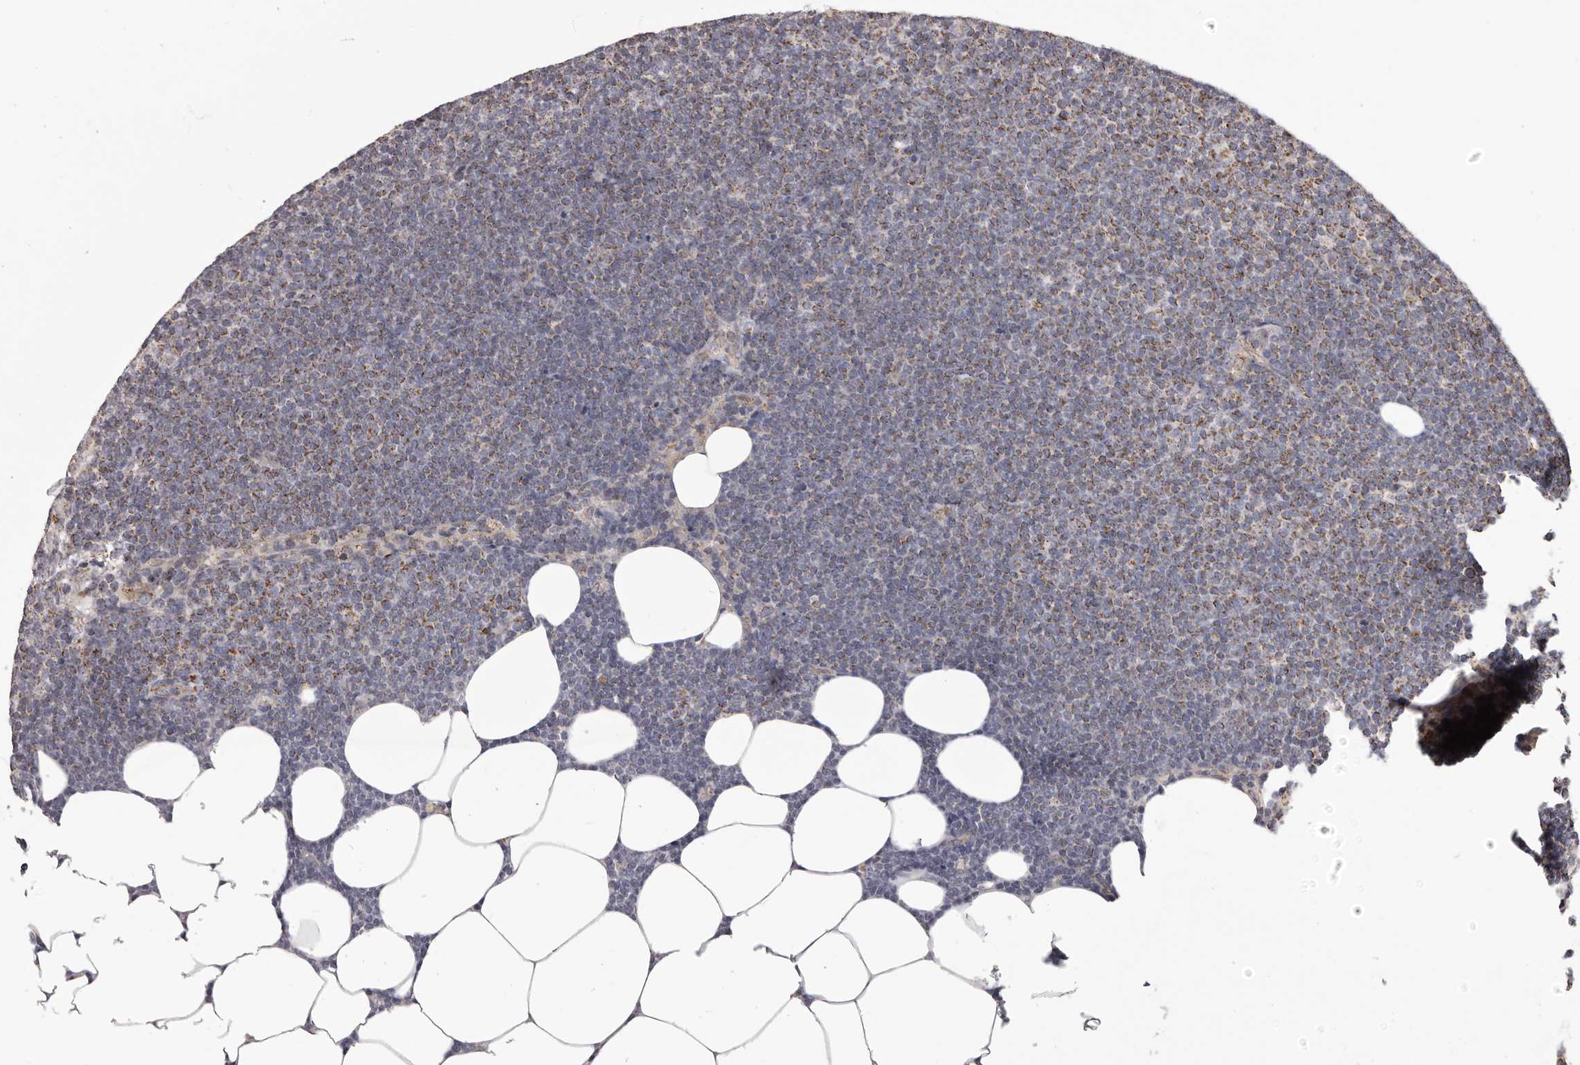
{"staining": {"intensity": "moderate", "quantity": ">75%", "location": "cytoplasmic/membranous"}, "tissue": "lymphoma", "cell_type": "Tumor cells", "image_type": "cancer", "snomed": [{"axis": "morphology", "description": "Malignant lymphoma, non-Hodgkin's type, Low grade"}, {"axis": "topography", "description": "Lymph node"}], "caption": "Immunohistochemical staining of lymphoma displays medium levels of moderate cytoplasmic/membranous expression in about >75% of tumor cells.", "gene": "CHRM2", "patient": {"sex": "female", "age": 53}}